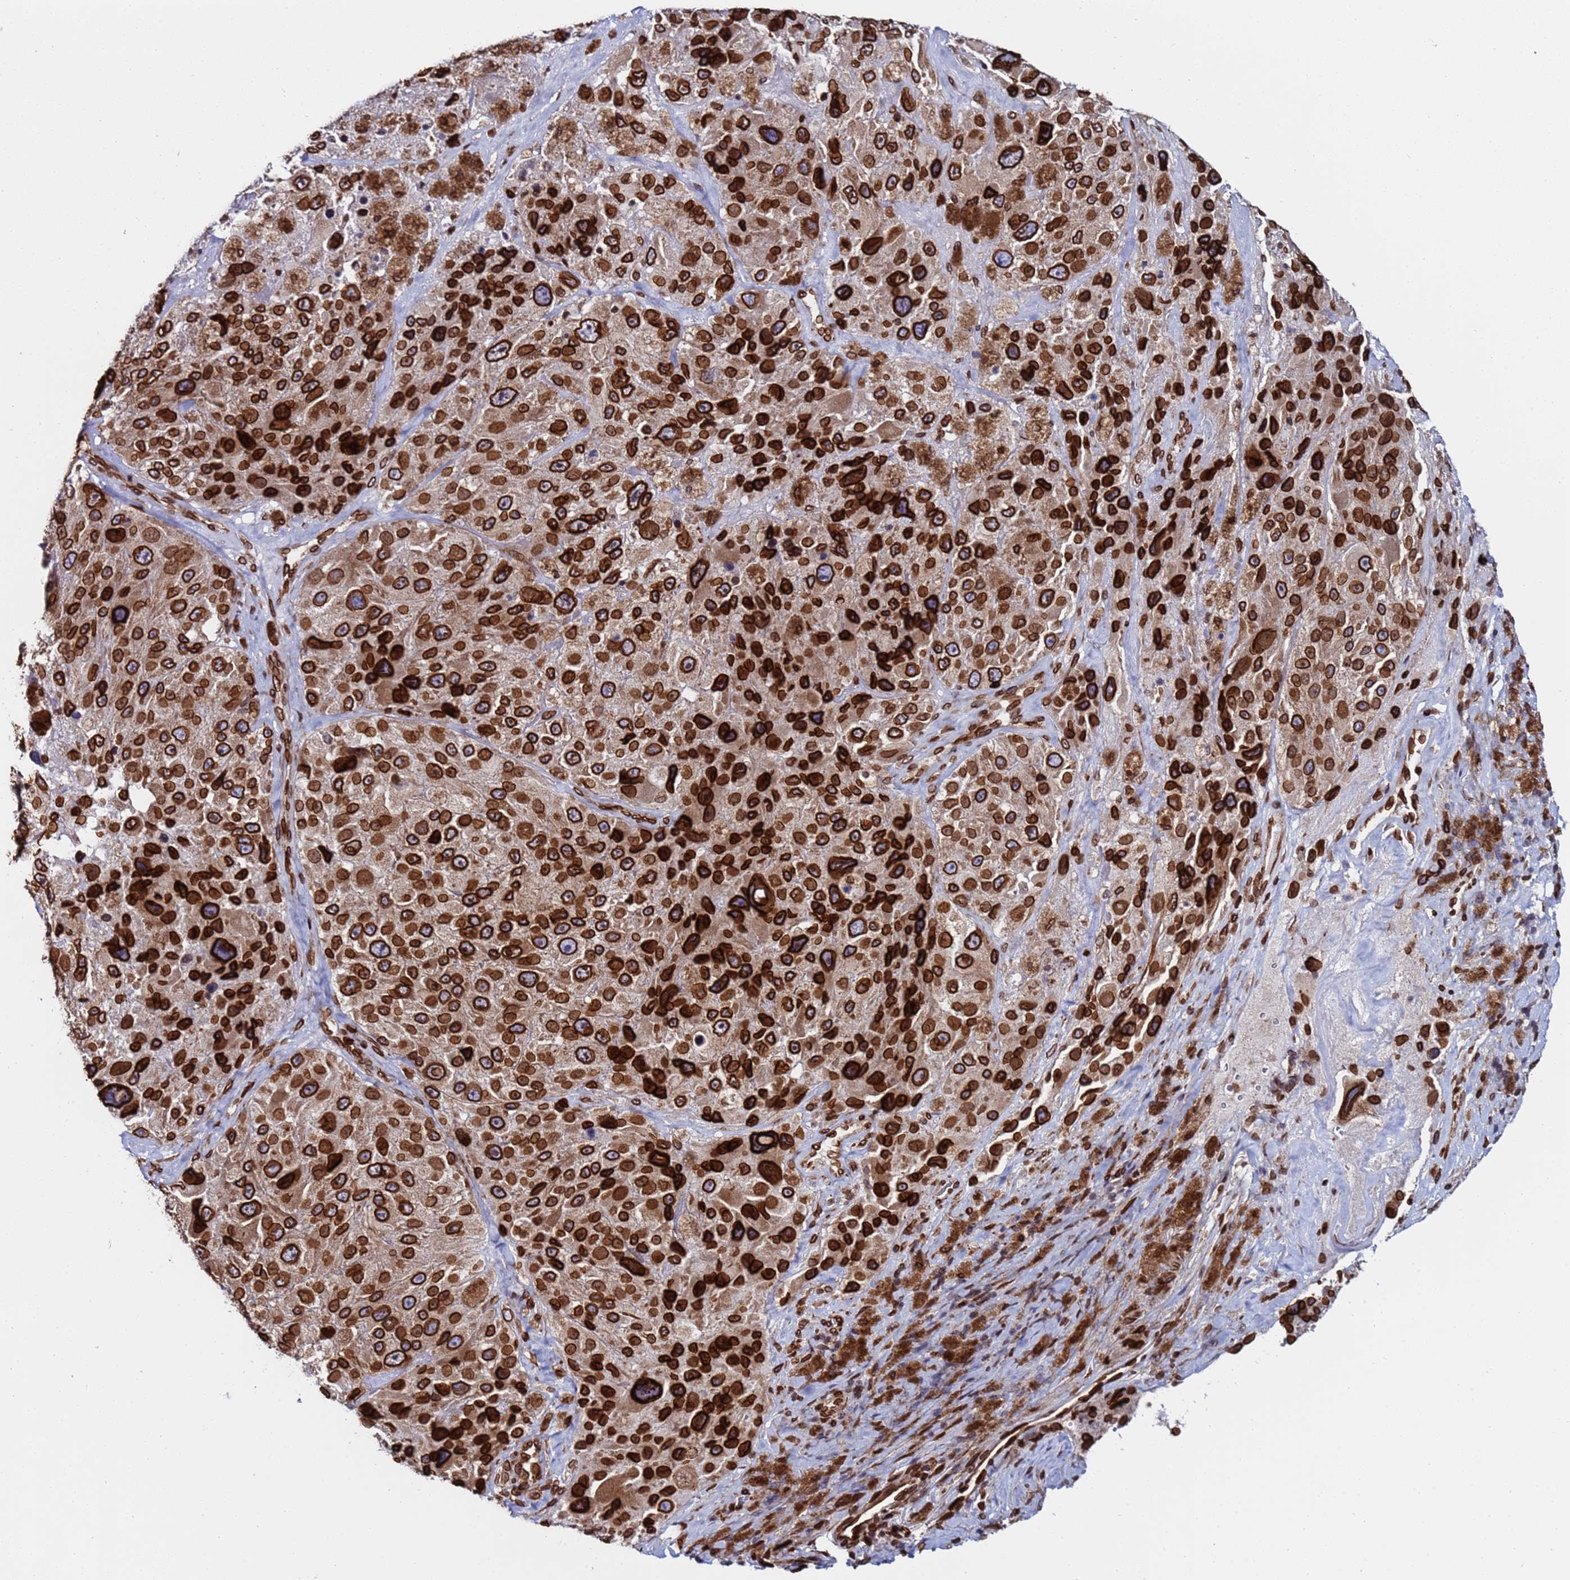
{"staining": {"intensity": "strong", "quantity": ">75%", "location": "cytoplasmic/membranous,nuclear"}, "tissue": "melanoma", "cell_type": "Tumor cells", "image_type": "cancer", "snomed": [{"axis": "morphology", "description": "Malignant melanoma, Metastatic site"}, {"axis": "topography", "description": "Lymph node"}], "caption": "Immunohistochemical staining of melanoma displays high levels of strong cytoplasmic/membranous and nuclear staining in approximately >75% of tumor cells.", "gene": "TOR1AIP1", "patient": {"sex": "male", "age": 62}}